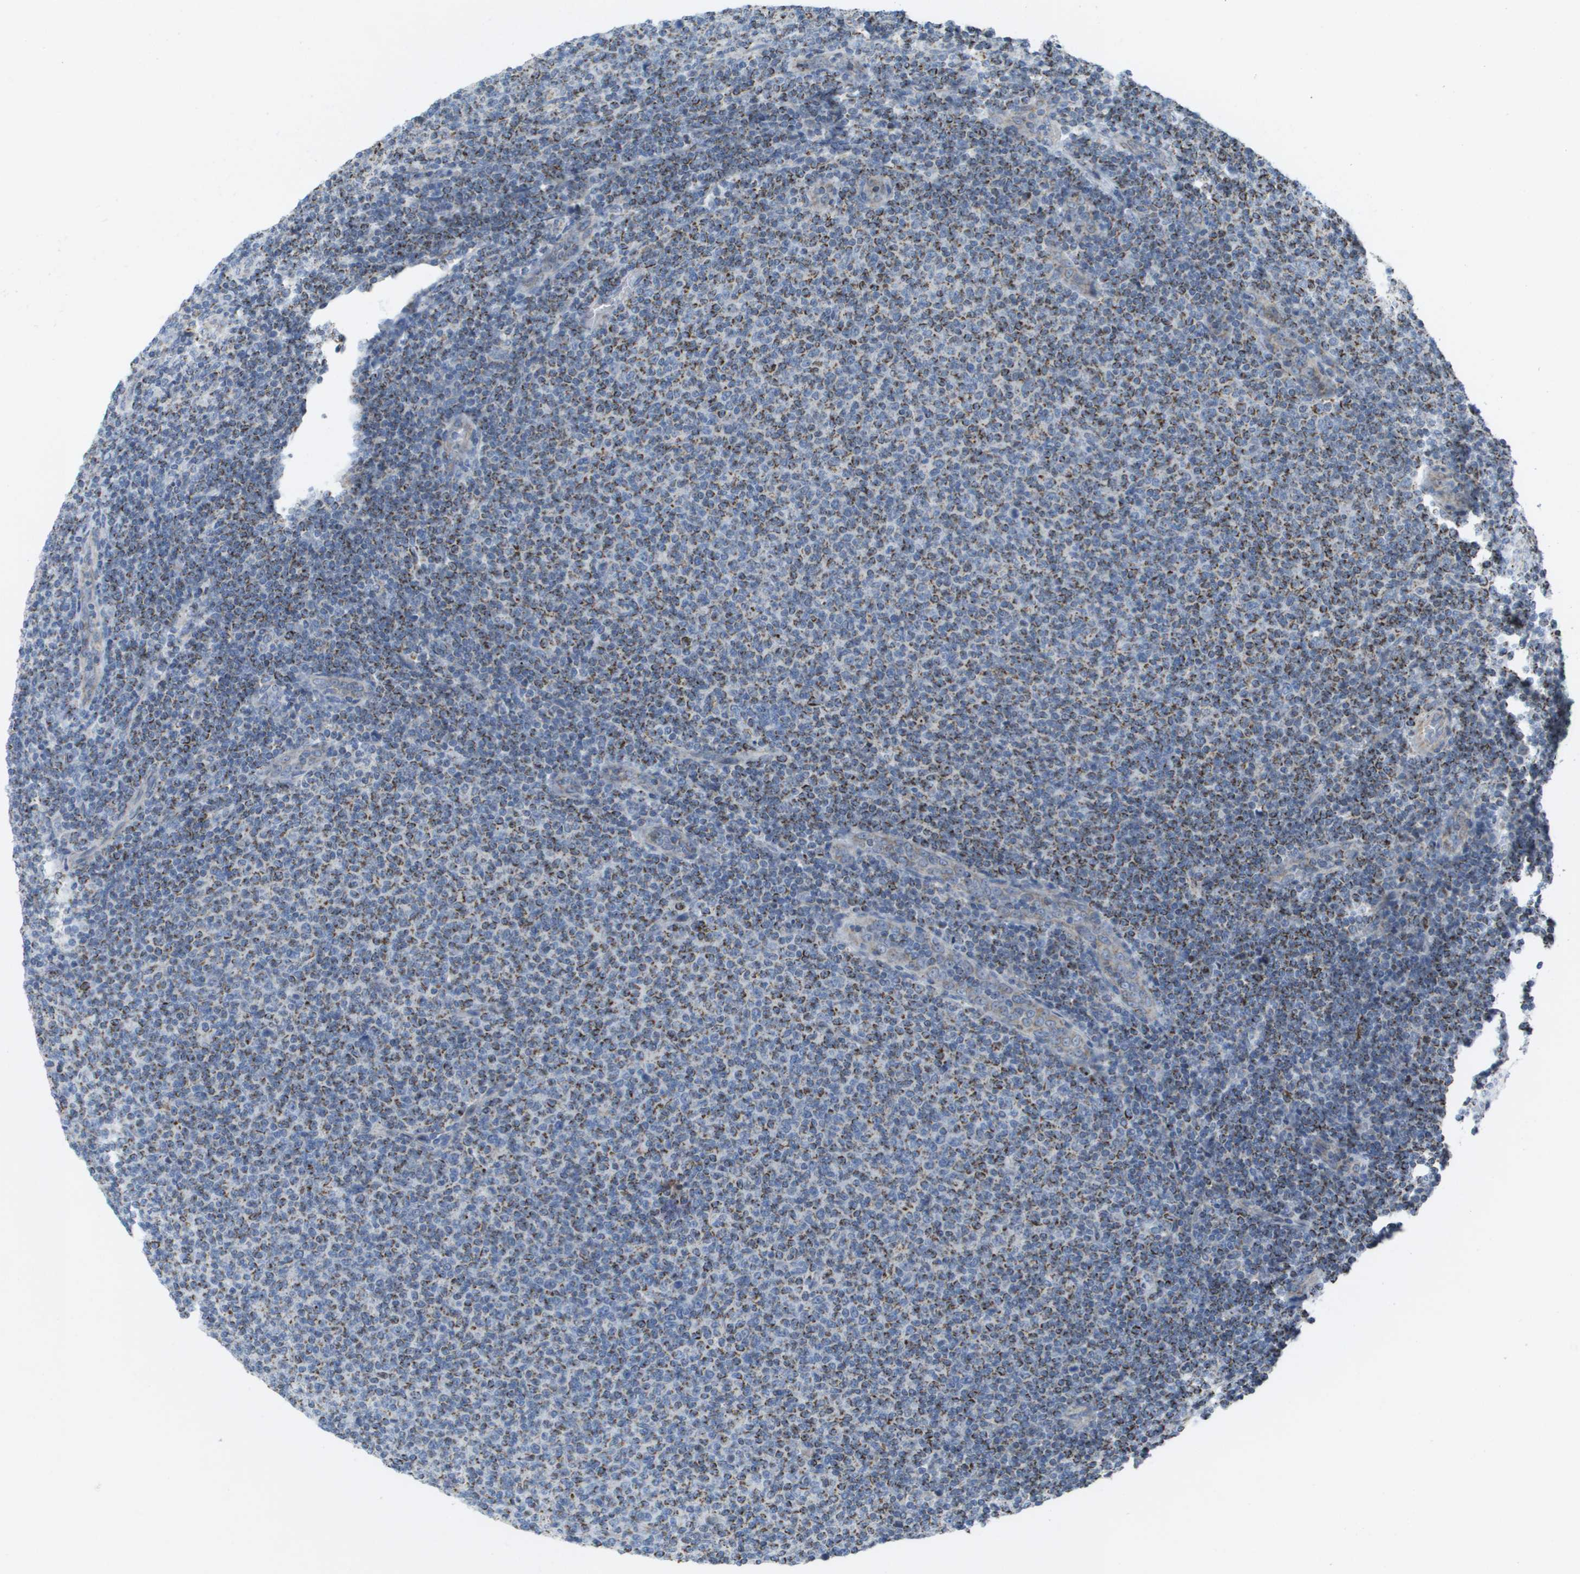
{"staining": {"intensity": "moderate", "quantity": "25%-75%", "location": "cytoplasmic/membranous"}, "tissue": "lymphoma", "cell_type": "Tumor cells", "image_type": "cancer", "snomed": [{"axis": "morphology", "description": "Malignant lymphoma, non-Hodgkin's type, Low grade"}, {"axis": "topography", "description": "Lymph node"}], "caption": "Malignant lymphoma, non-Hodgkin's type (low-grade) stained with a brown dye exhibits moderate cytoplasmic/membranous positive positivity in about 25%-75% of tumor cells.", "gene": "TMEM223", "patient": {"sex": "male", "age": 66}}